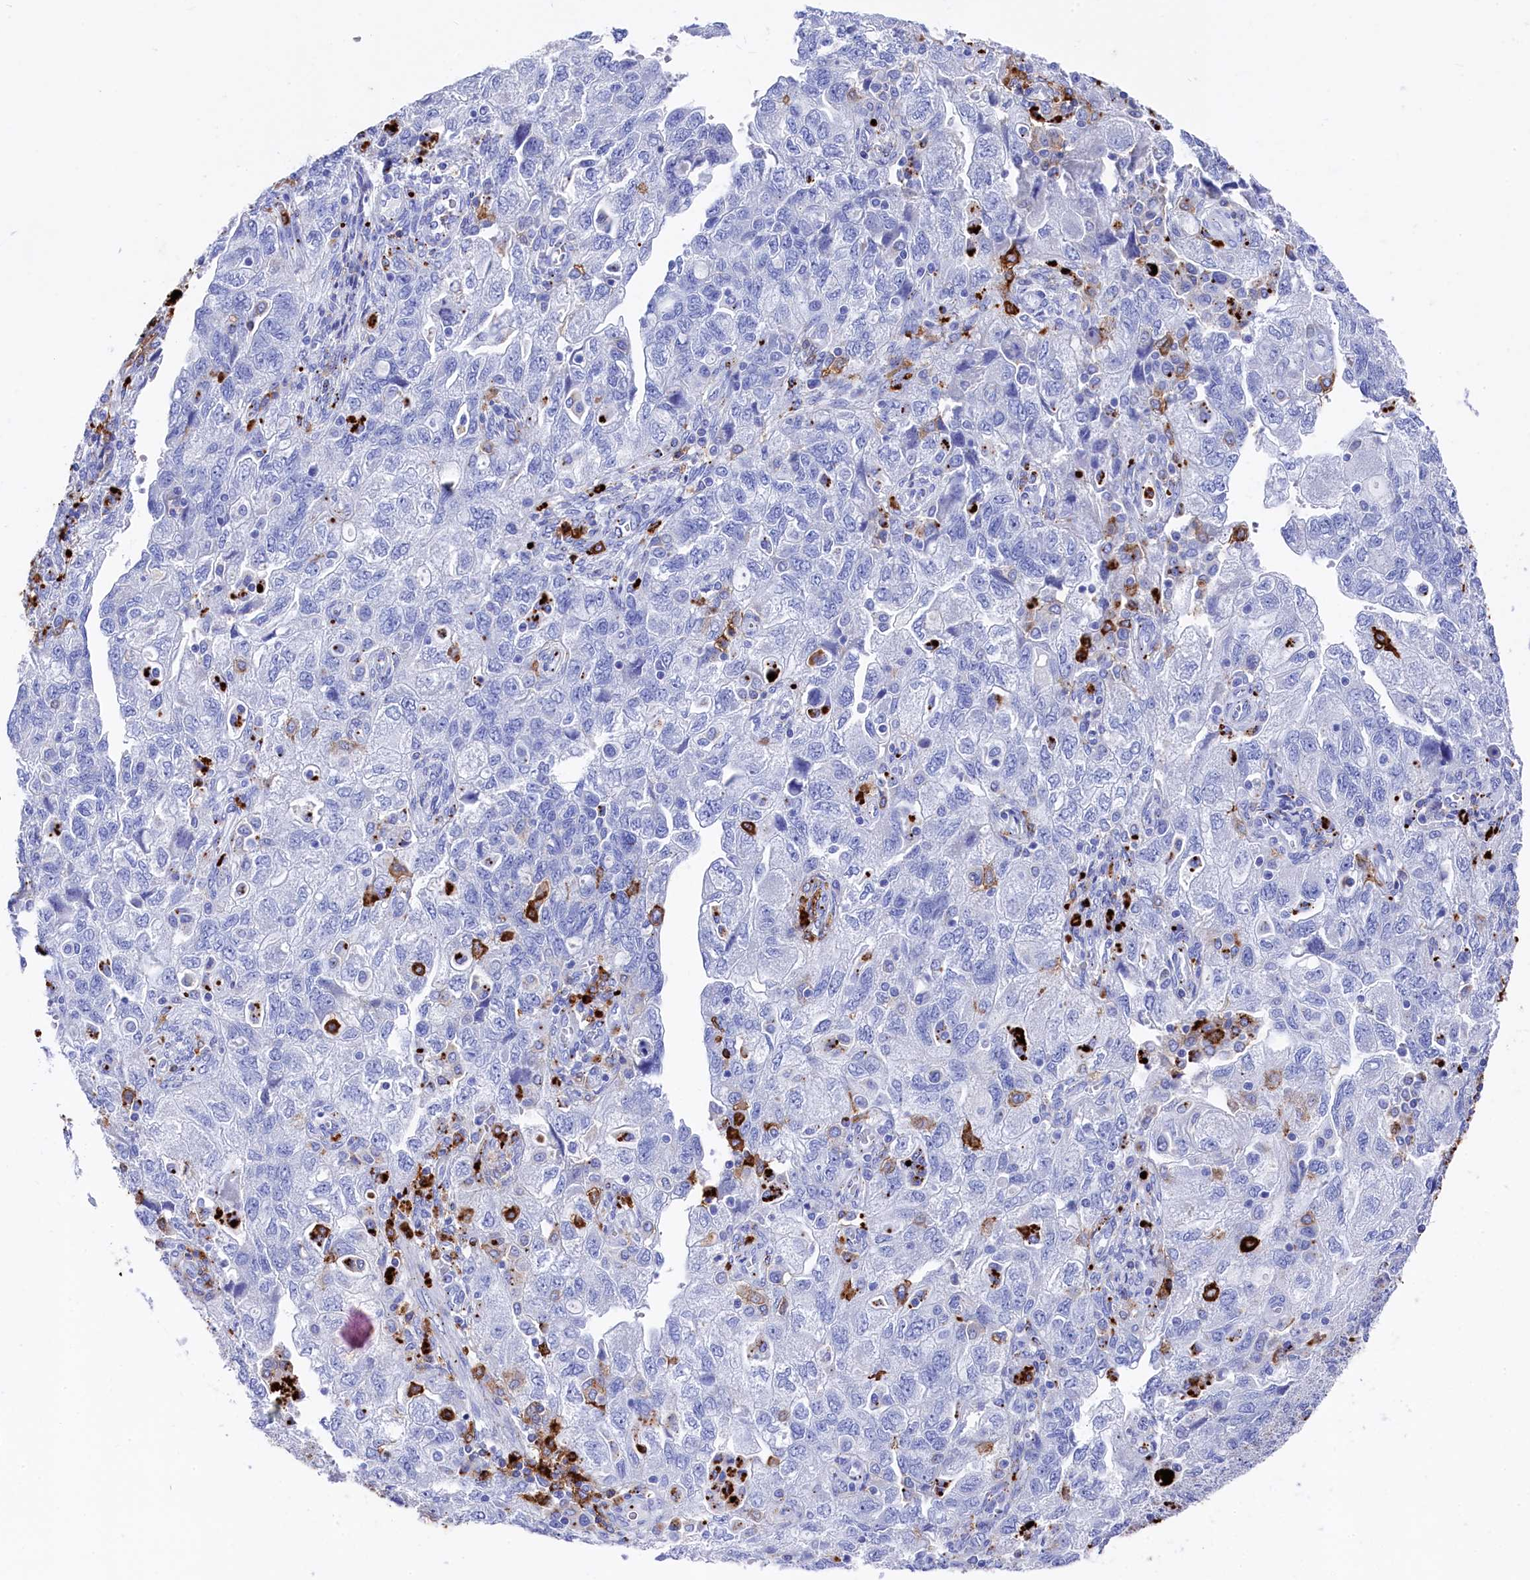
{"staining": {"intensity": "negative", "quantity": "none", "location": "none"}, "tissue": "ovarian cancer", "cell_type": "Tumor cells", "image_type": "cancer", "snomed": [{"axis": "morphology", "description": "Carcinoma, NOS"}, {"axis": "morphology", "description": "Cystadenocarcinoma, serous, NOS"}, {"axis": "topography", "description": "Ovary"}], "caption": "Ovarian cancer (carcinoma) stained for a protein using IHC demonstrates no expression tumor cells.", "gene": "PLAC8", "patient": {"sex": "female", "age": 69}}